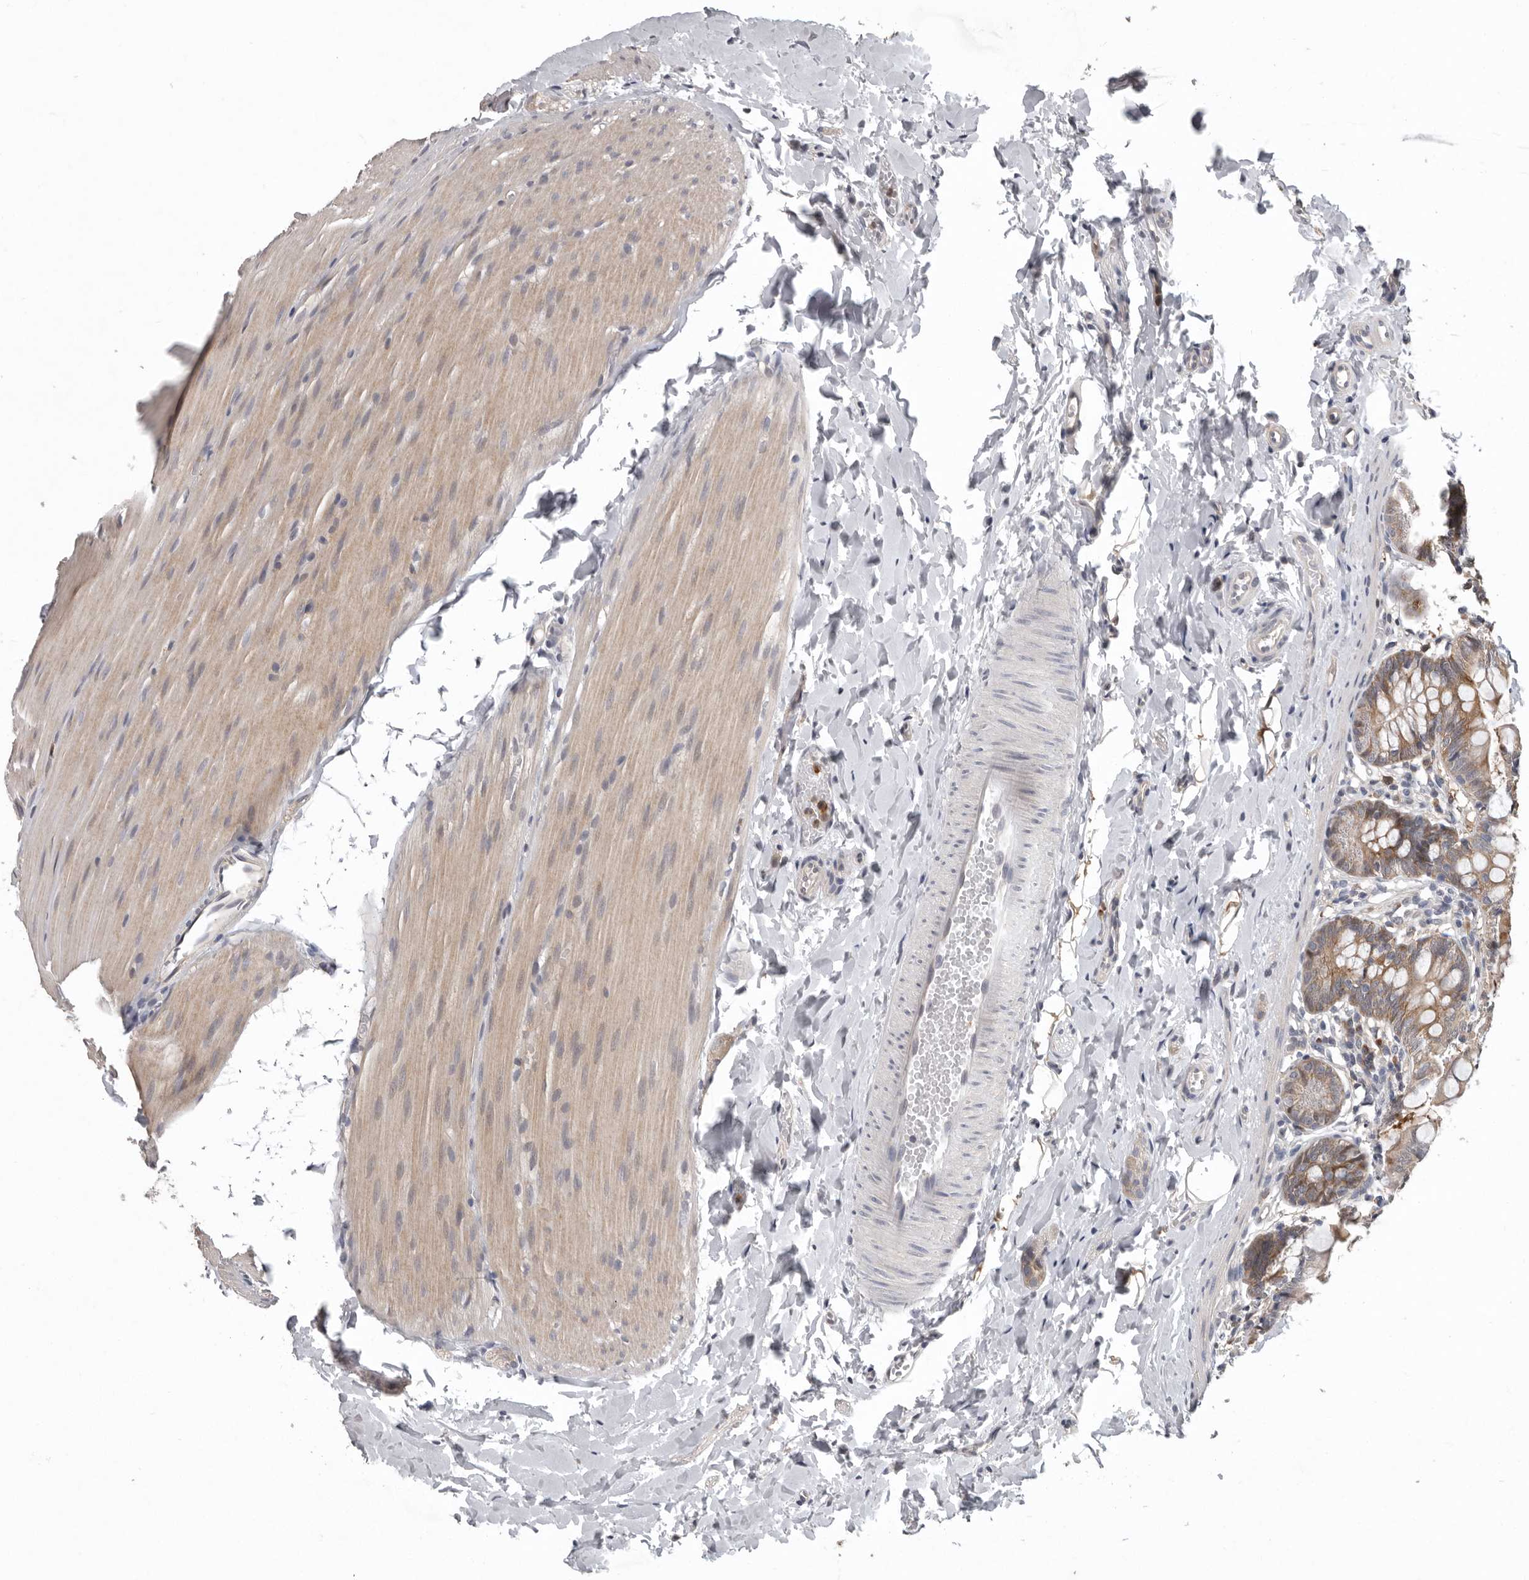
{"staining": {"intensity": "moderate", "quantity": "25%-75%", "location": "cytoplasmic/membranous"}, "tissue": "small intestine", "cell_type": "Glandular cells", "image_type": "normal", "snomed": [{"axis": "morphology", "description": "Normal tissue, NOS"}, {"axis": "topography", "description": "Small intestine"}], "caption": "Small intestine stained for a protein exhibits moderate cytoplasmic/membranous positivity in glandular cells. (brown staining indicates protein expression, while blue staining denotes nuclei).", "gene": "RALGPS2", "patient": {"sex": "male", "age": 7}}